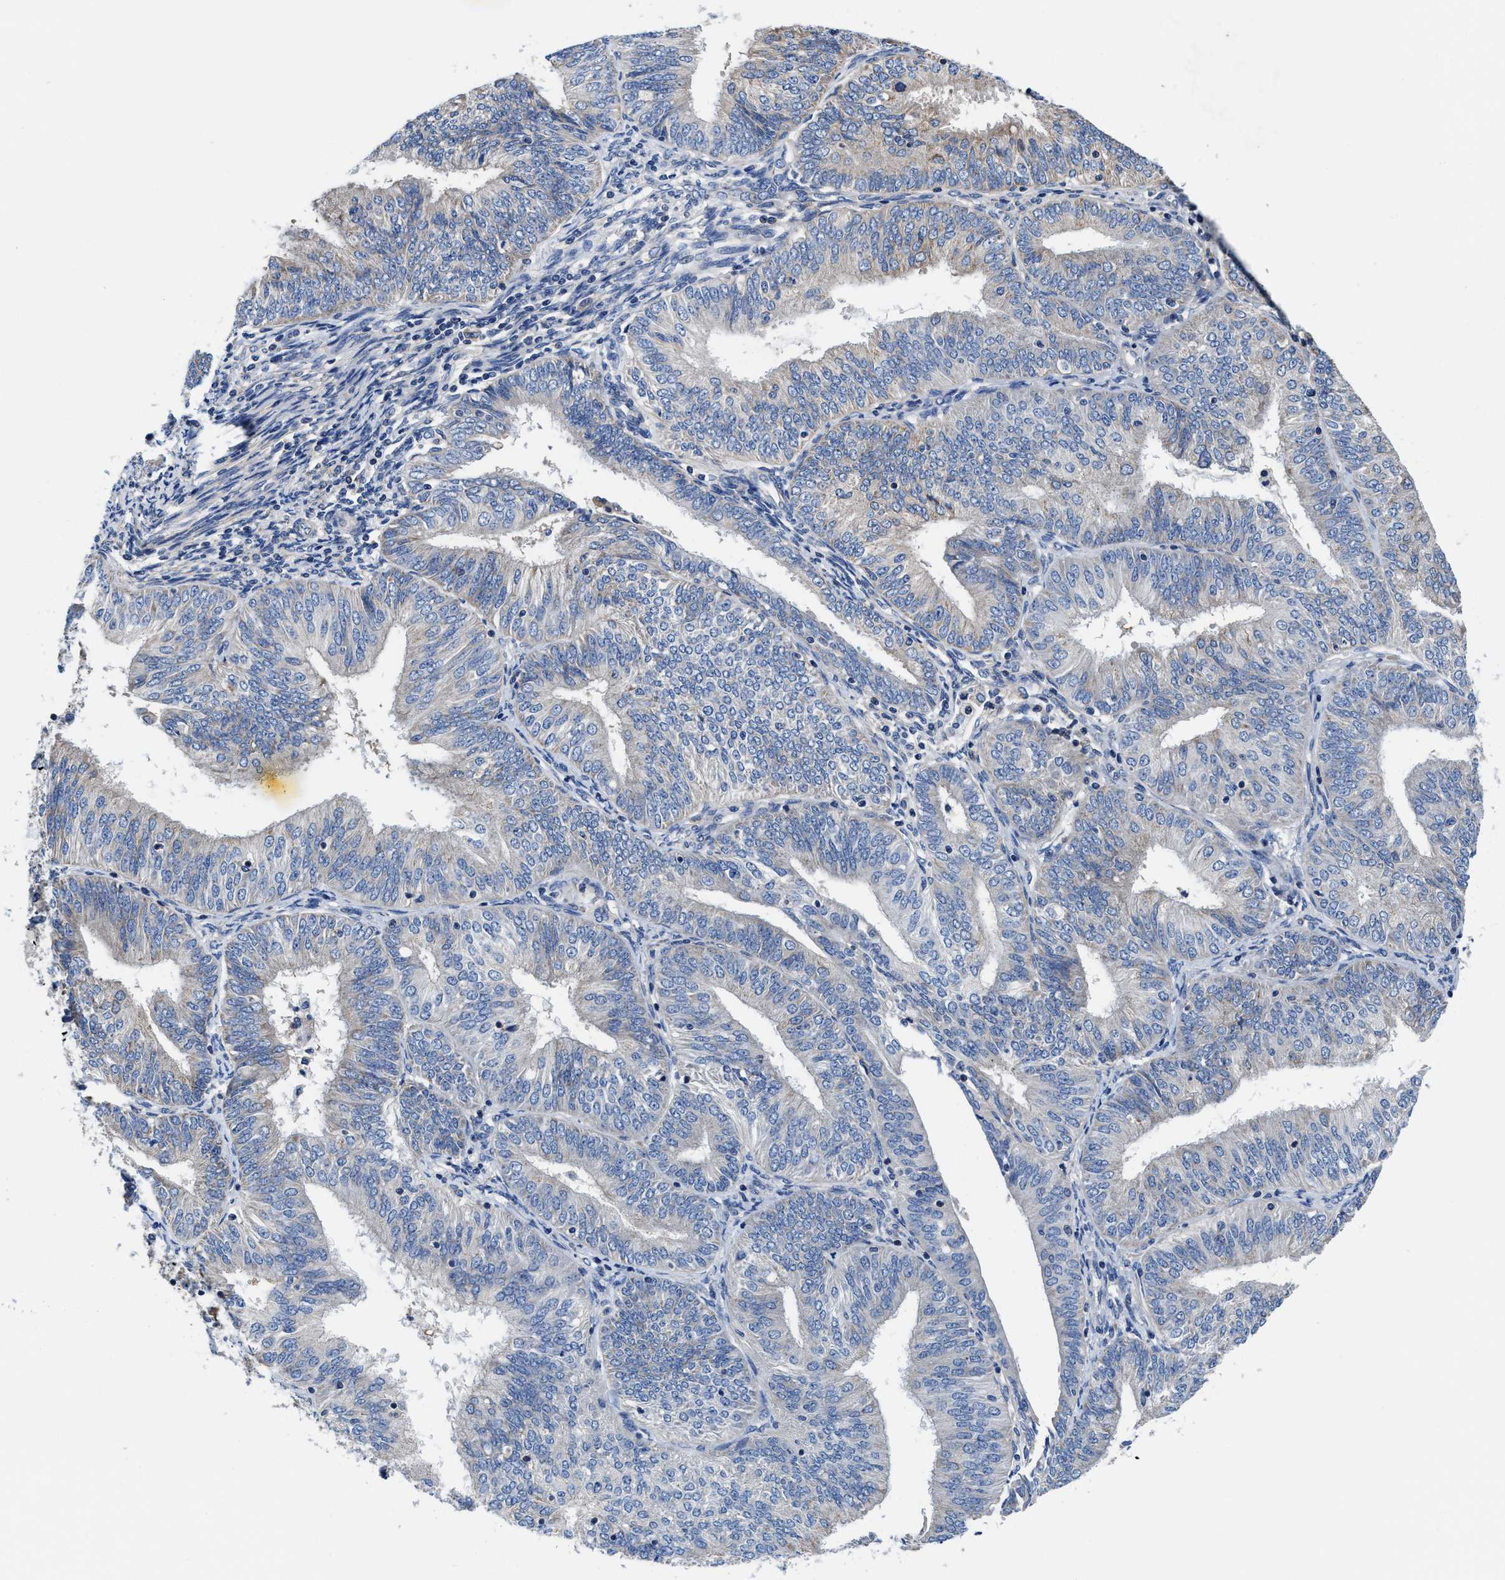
{"staining": {"intensity": "weak", "quantity": "<25%", "location": "cytoplasmic/membranous"}, "tissue": "endometrial cancer", "cell_type": "Tumor cells", "image_type": "cancer", "snomed": [{"axis": "morphology", "description": "Adenocarcinoma, NOS"}, {"axis": "topography", "description": "Endometrium"}], "caption": "Tumor cells show no significant positivity in adenocarcinoma (endometrial).", "gene": "TMEM30A", "patient": {"sex": "female", "age": 58}}